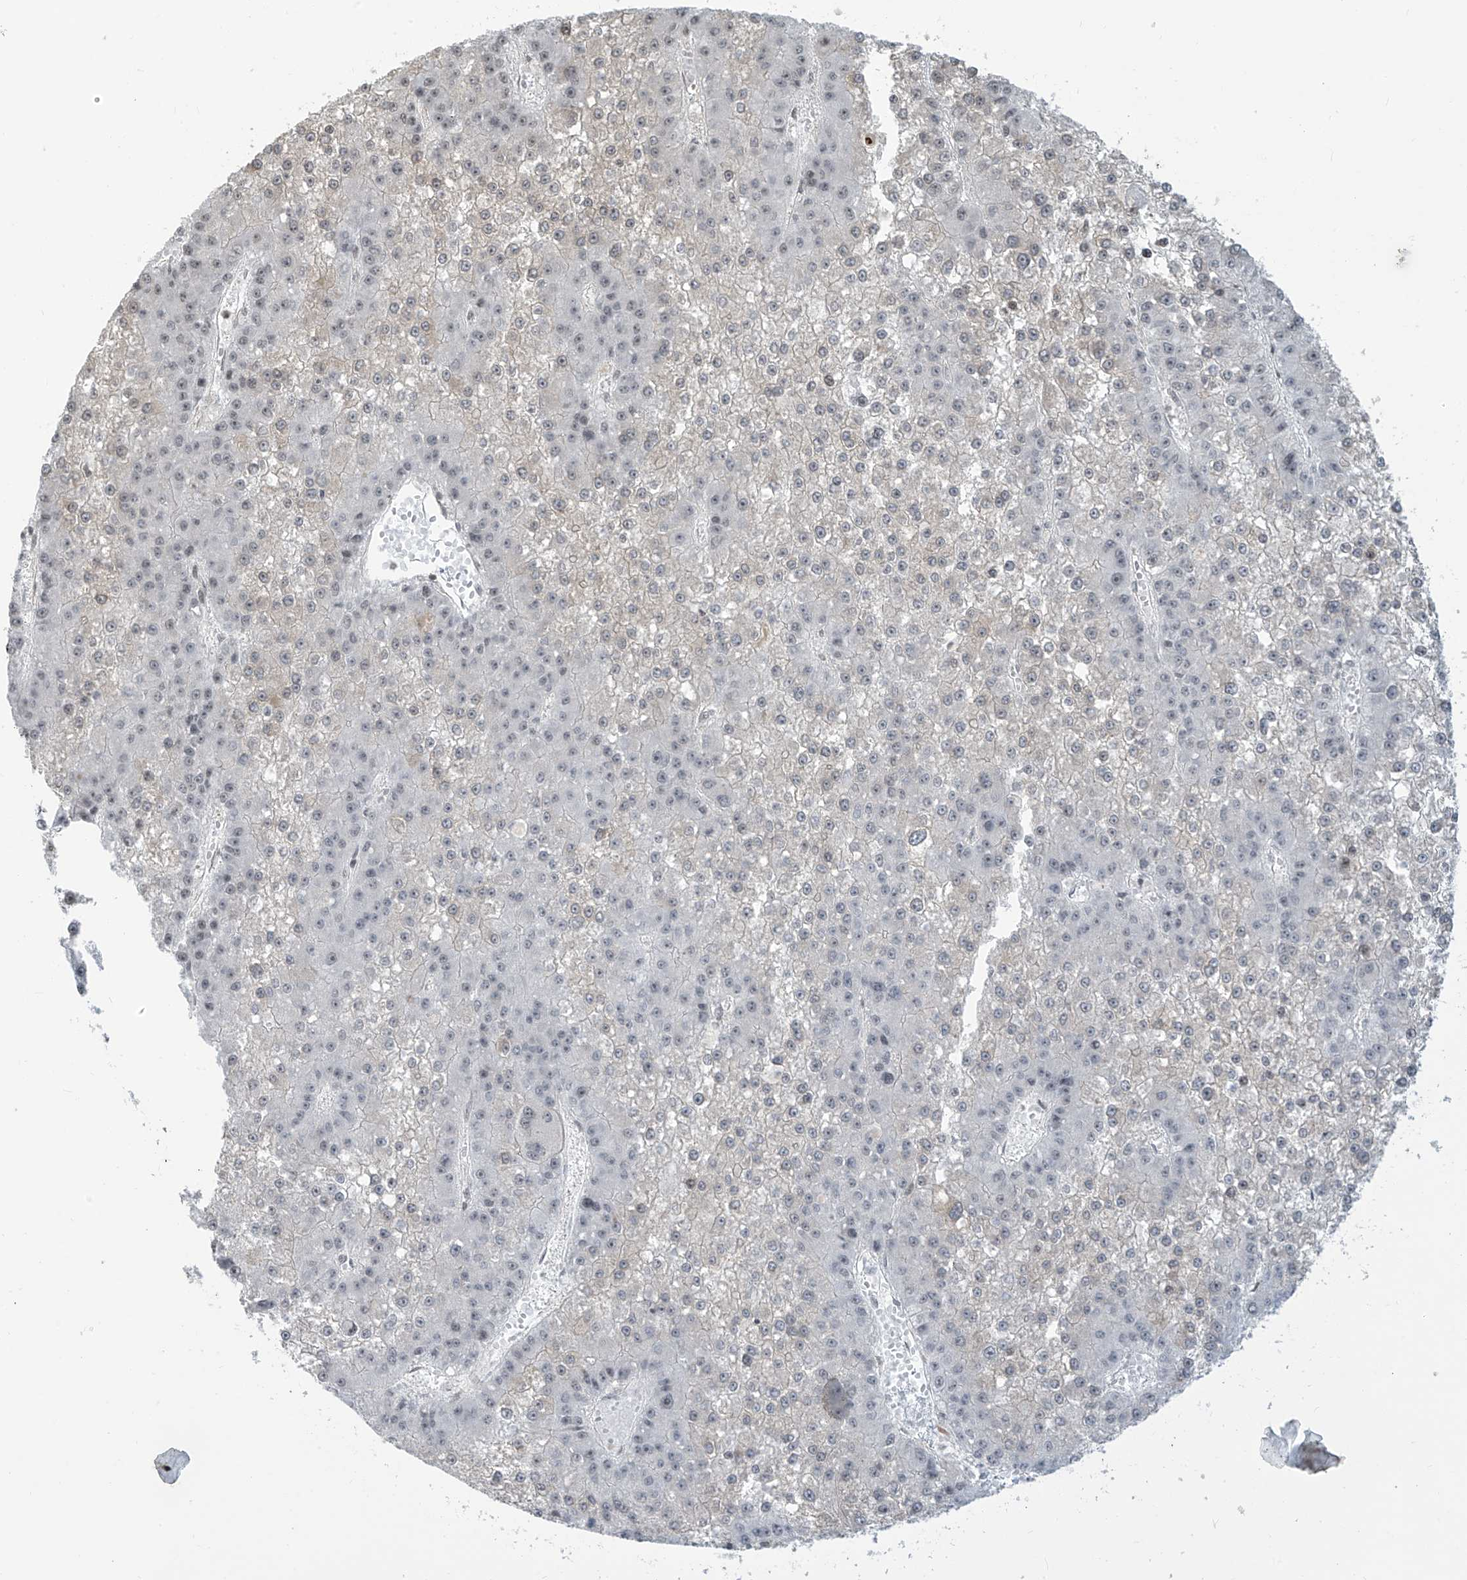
{"staining": {"intensity": "weak", "quantity": "<25%", "location": "nuclear"}, "tissue": "liver cancer", "cell_type": "Tumor cells", "image_type": "cancer", "snomed": [{"axis": "morphology", "description": "Carcinoma, Hepatocellular, NOS"}, {"axis": "topography", "description": "Liver"}], "caption": "A micrograph of hepatocellular carcinoma (liver) stained for a protein reveals no brown staining in tumor cells.", "gene": "METAP1D", "patient": {"sex": "female", "age": 73}}